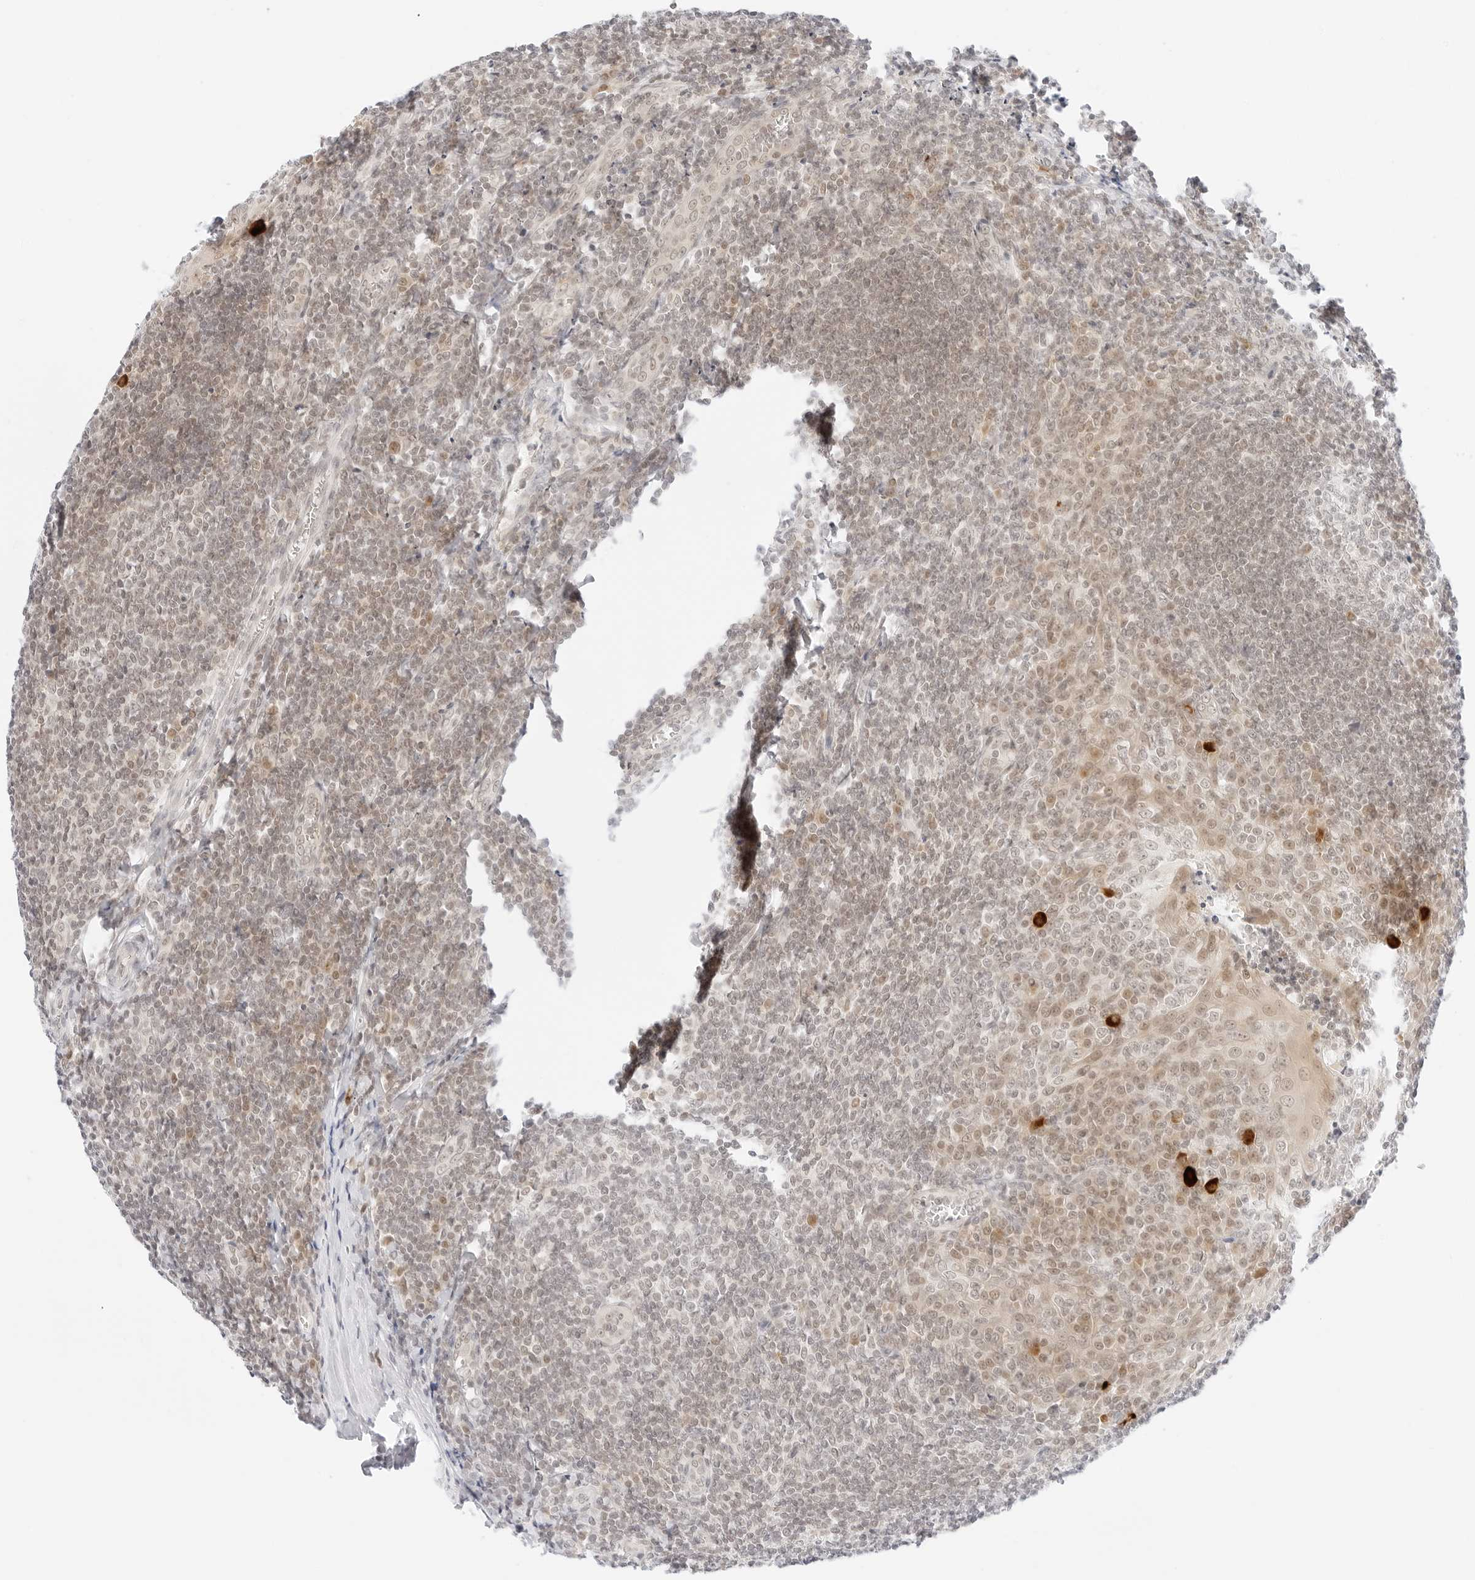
{"staining": {"intensity": "negative", "quantity": "none", "location": "none"}, "tissue": "tonsil", "cell_type": "Germinal center cells", "image_type": "normal", "snomed": [{"axis": "morphology", "description": "Normal tissue, NOS"}, {"axis": "topography", "description": "Tonsil"}], "caption": "A photomicrograph of tonsil stained for a protein reveals no brown staining in germinal center cells. The staining is performed using DAB (3,3'-diaminobenzidine) brown chromogen with nuclei counter-stained in using hematoxylin.", "gene": "POLR3C", "patient": {"sex": "male", "age": 27}}